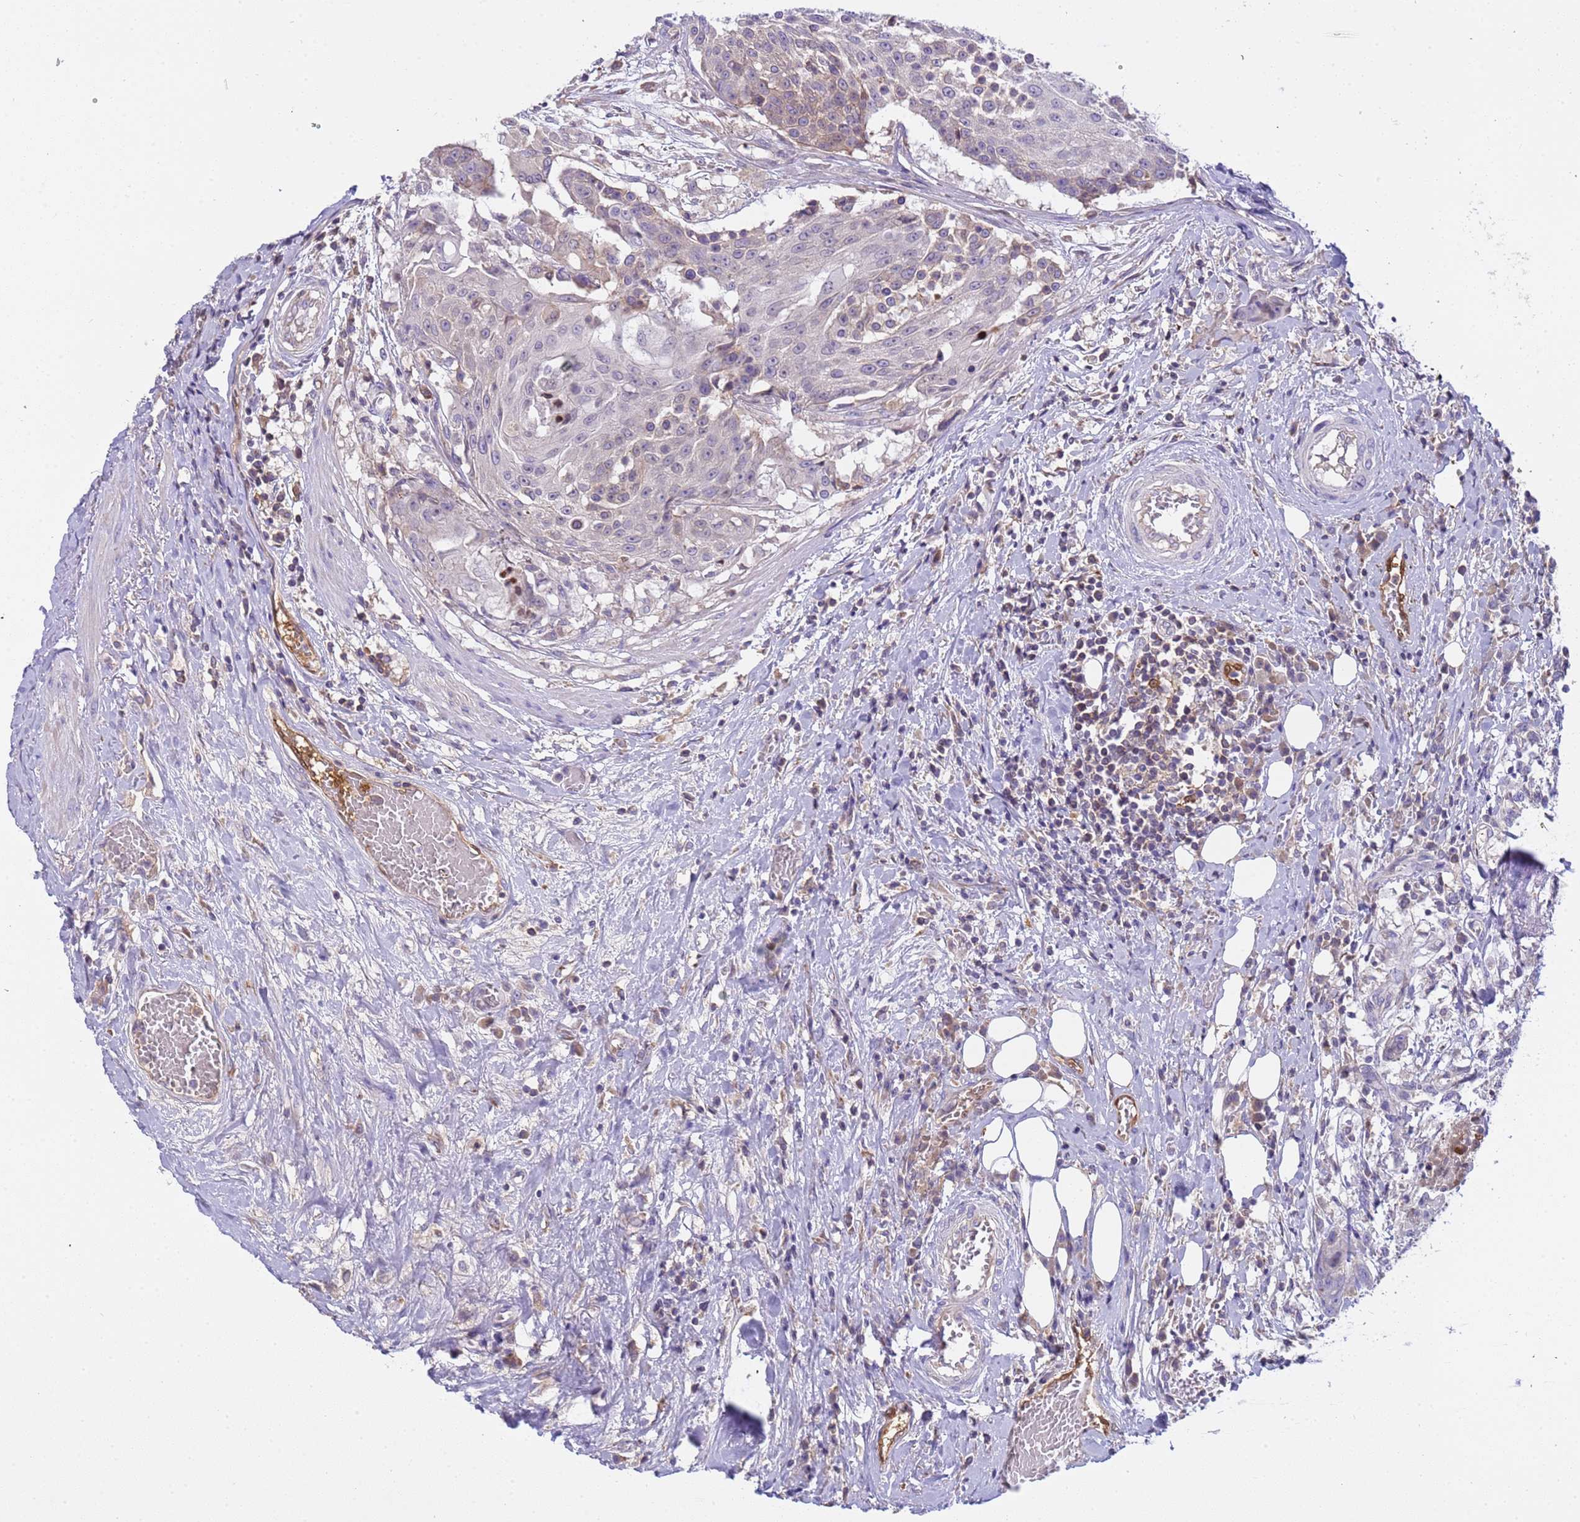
{"staining": {"intensity": "moderate", "quantity": "<25%", "location": "cytoplasmic/membranous"}, "tissue": "urothelial cancer", "cell_type": "Tumor cells", "image_type": "cancer", "snomed": [{"axis": "morphology", "description": "Urothelial carcinoma, High grade"}, {"axis": "topography", "description": "Urinary bladder"}], "caption": "The image demonstrates a brown stain indicating the presence of a protein in the cytoplasmic/membranous of tumor cells in urothelial cancer. The staining was performed using DAB, with brown indicating positive protein expression. Nuclei are stained blue with hematoxylin.", "gene": "PLCXD3", "patient": {"sex": "female", "age": 63}}